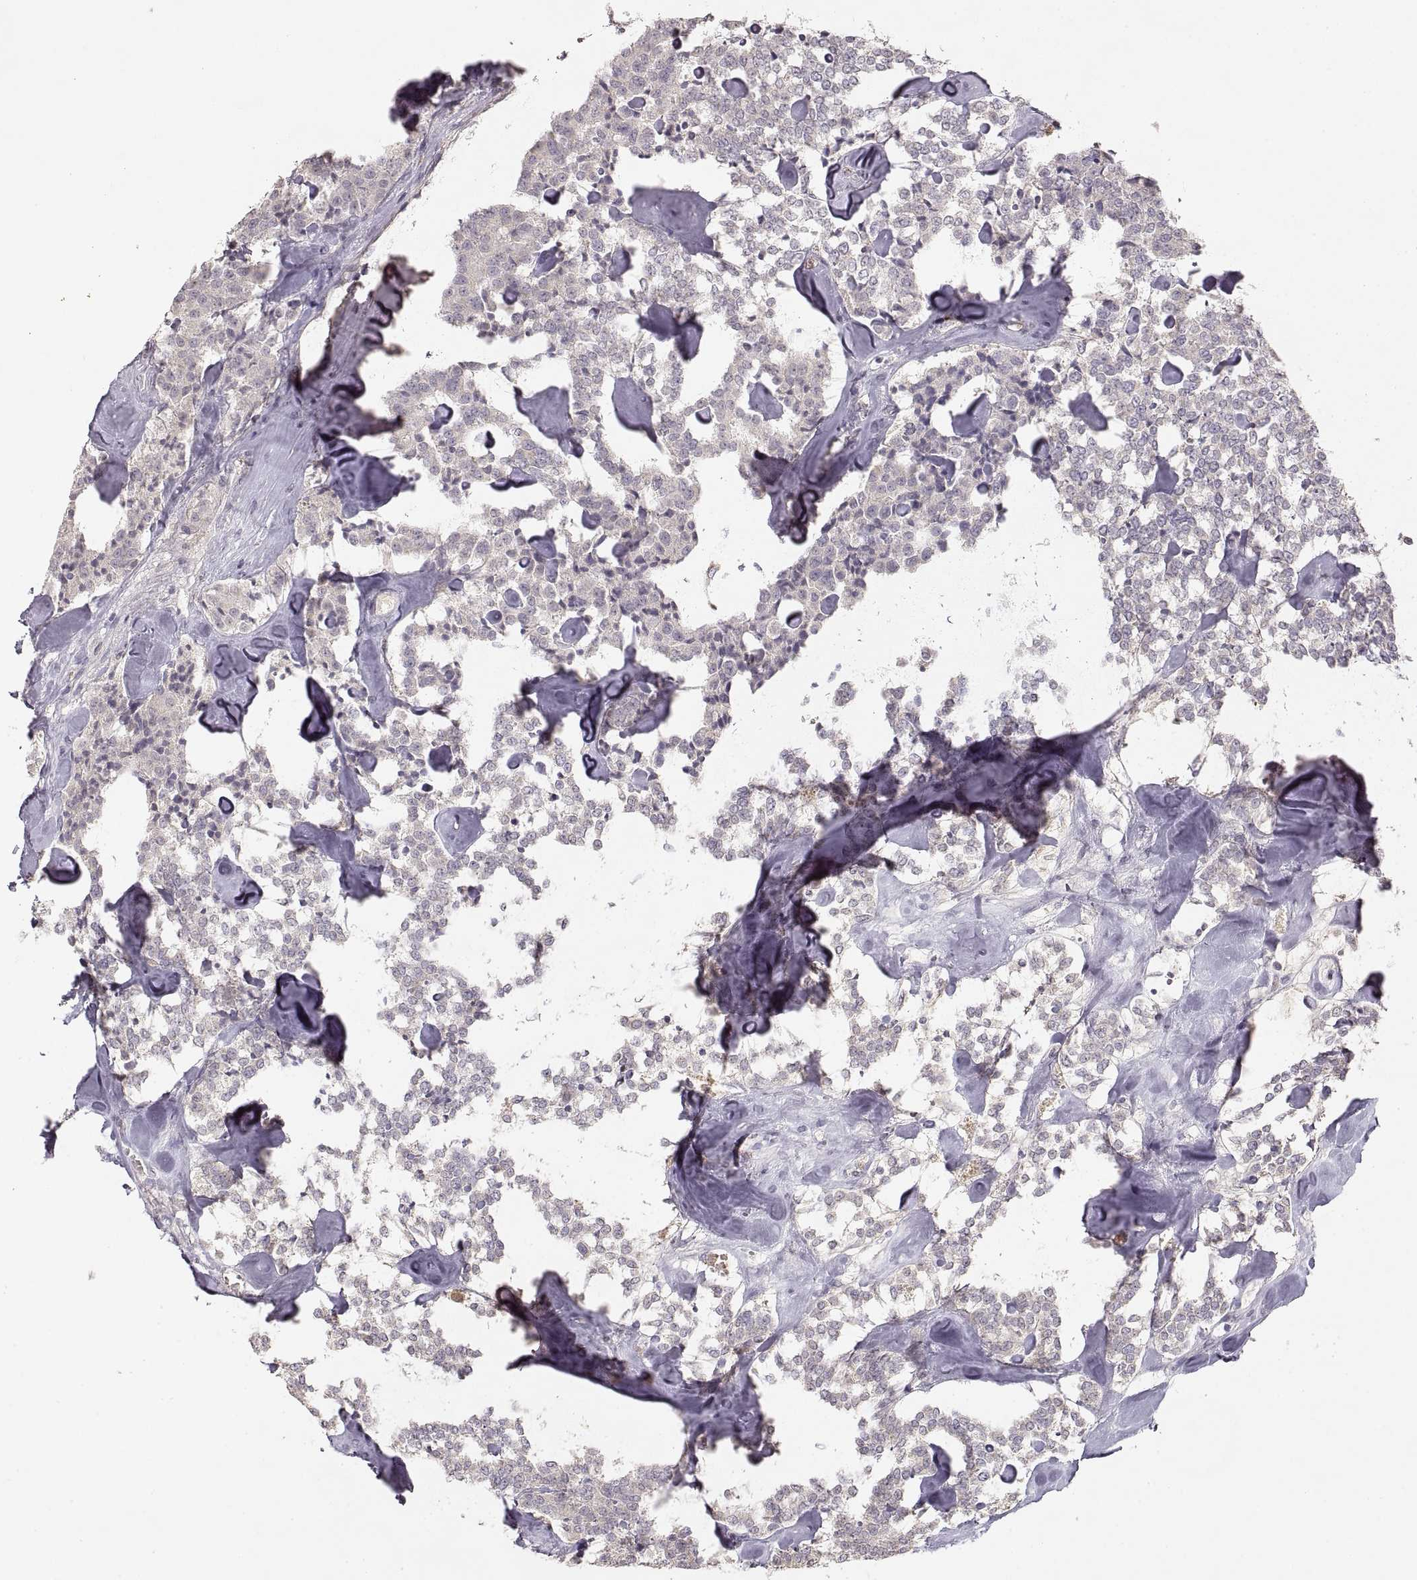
{"staining": {"intensity": "negative", "quantity": "none", "location": "none"}, "tissue": "carcinoid", "cell_type": "Tumor cells", "image_type": "cancer", "snomed": [{"axis": "morphology", "description": "Carcinoid, malignant, NOS"}, {"axis": "topography", "description": "Pancreas"}], "caption": "Carcinoid (malignant) stained for a protein using immunohistochemistry displays no positivity tumor cells.", "gene": "LAMC2", "patient": {"sex": "male", "age": 41}}